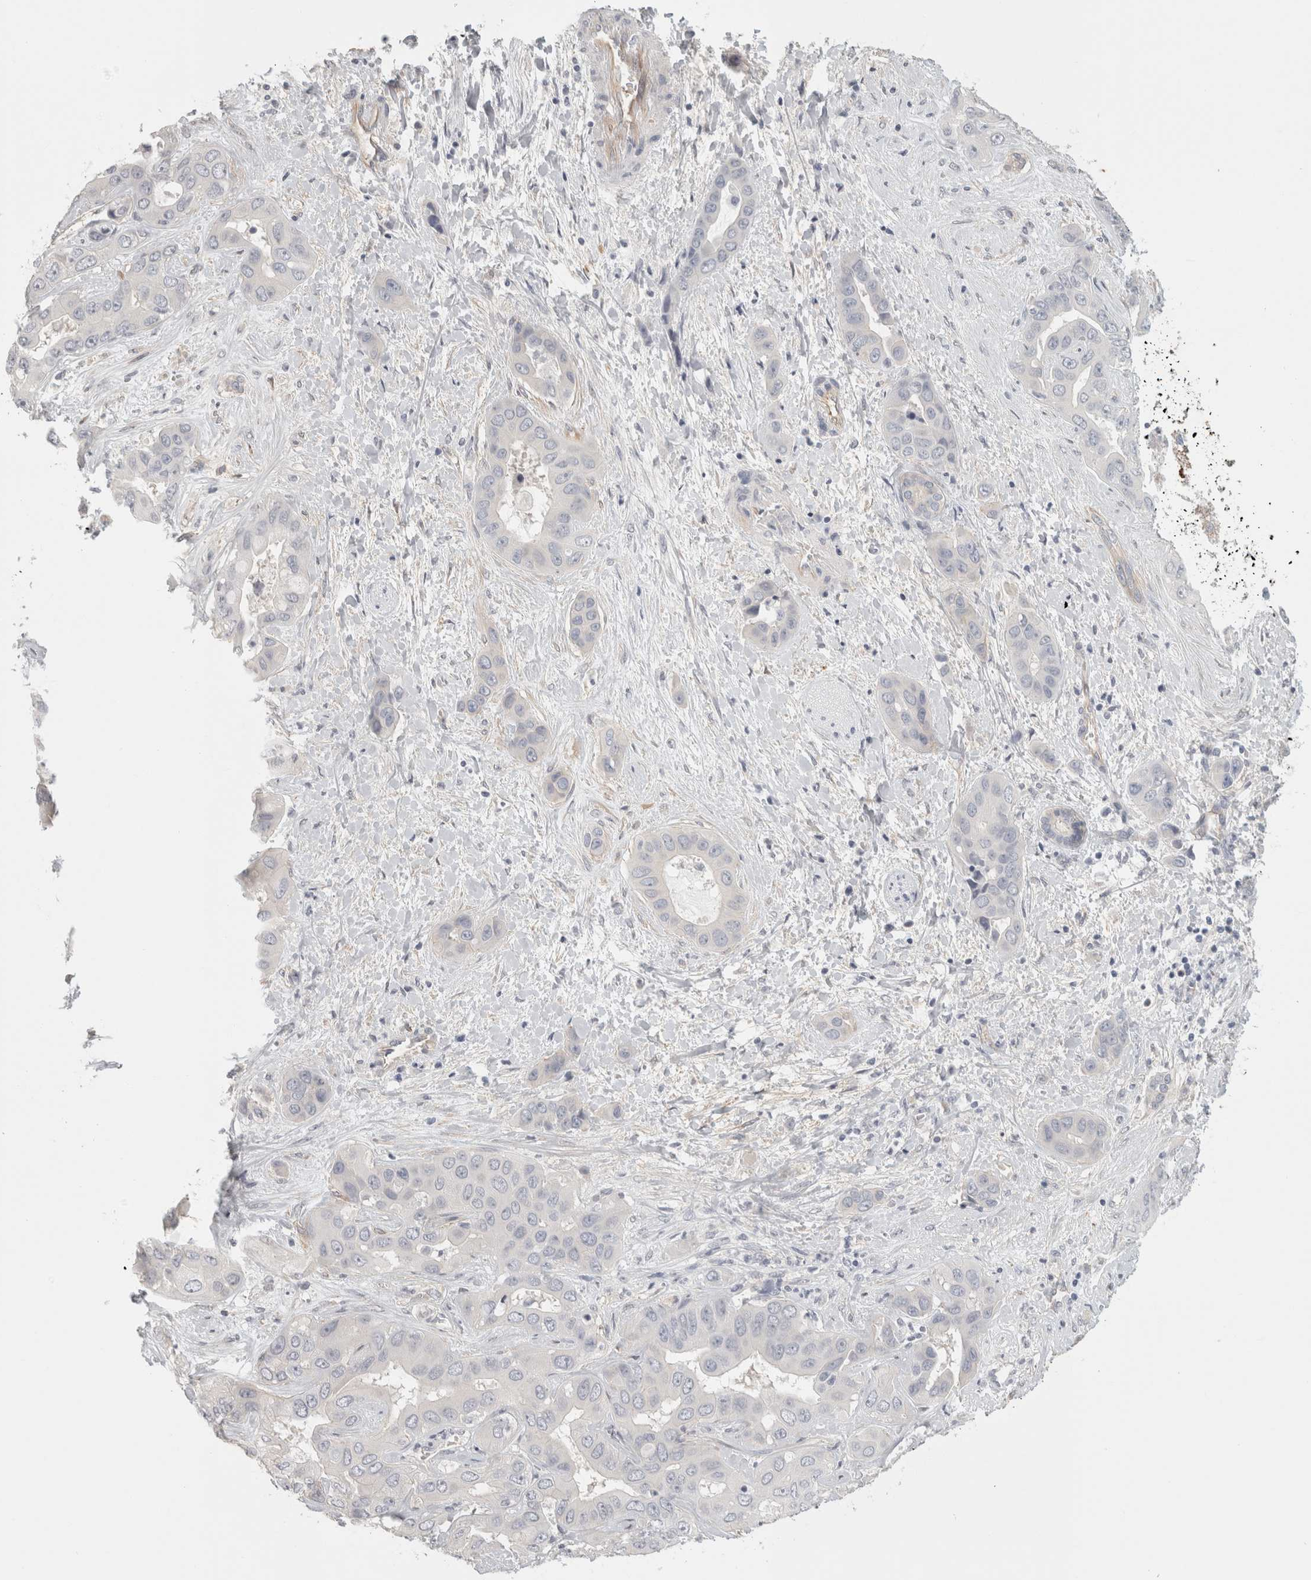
{"staining": {"intensity": "negative", "quantity": "none", "location": "none"}, "tissue": "liver cancer", "cell_type": "Tumor cells", "image_type": "cancer", "snomed": [{"axis": "morphology", "description": "Cholangiocarcinoma"}, {"axis": "topography", "description": "Liver"}], "caption": "DAB (3,3'-diaminobenzidine) immunohistochemical staining of liver cancer (cholangiocarcinoma) displays no significant expression in tumor cells.", "gene": "FBLIM1", "patient": {"sex": "female", "age": 52}}